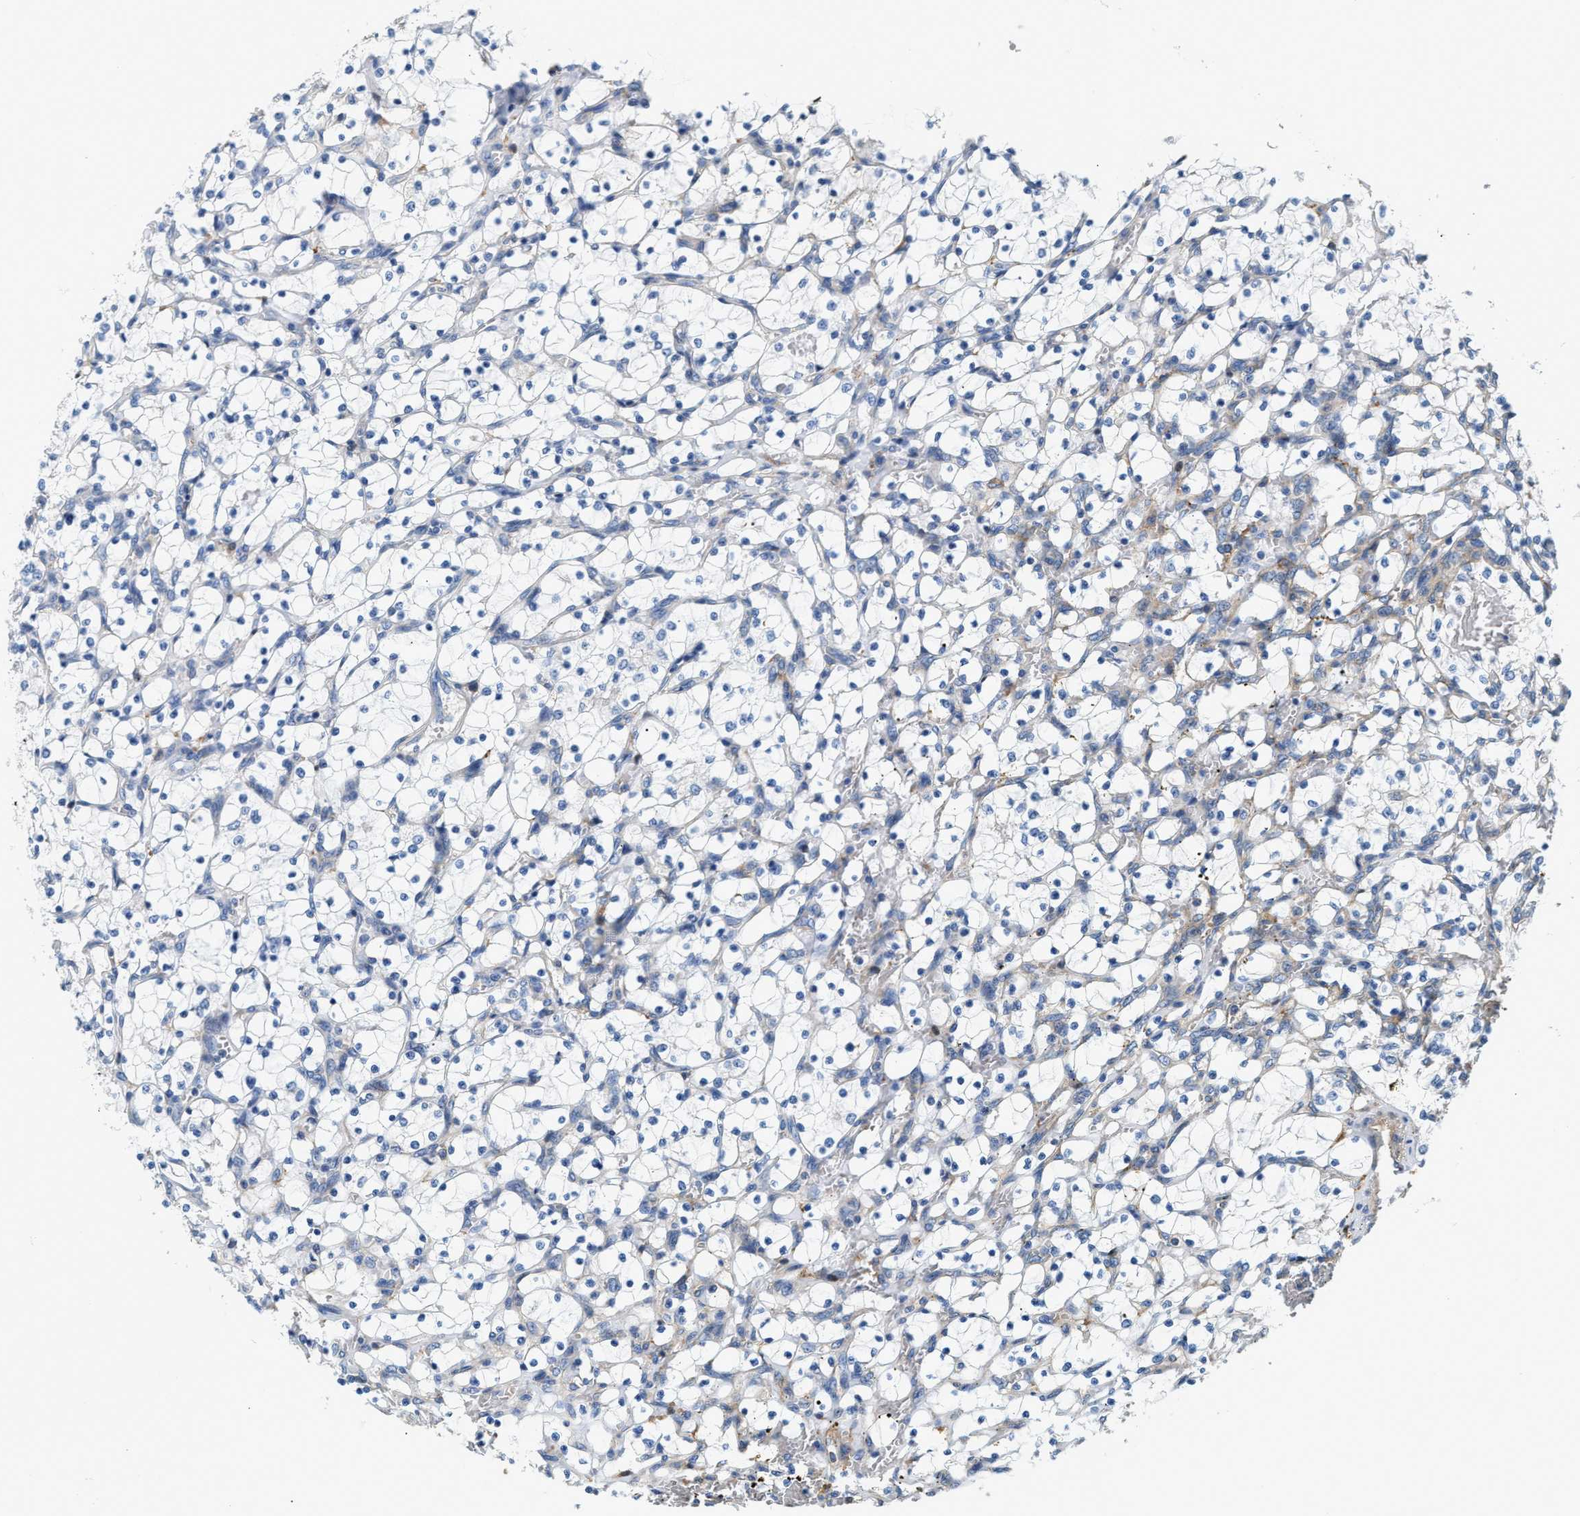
{"staining": {"intensity": "negative", "quantity": "none", "location": "none"}, "tissue": "renal cancer", "cell_type": "Tumor cells", "image_type": "cancer", "snomed": [{"axis": "morphology", "description": "Adenocarcinoma, NOS"}, {"axis": "topography", "description": "Kidney"}], "caption": "Renal cancer (adenocarcinoma) was stained to show a protein in brown. There is no significant expression in tumor cells. (DAB (3,3'-diaminobenzidine) immunohistochemistry, high magnification).", "gene": "NSUN7", "patient": {"sex": "female", "age": 69}}